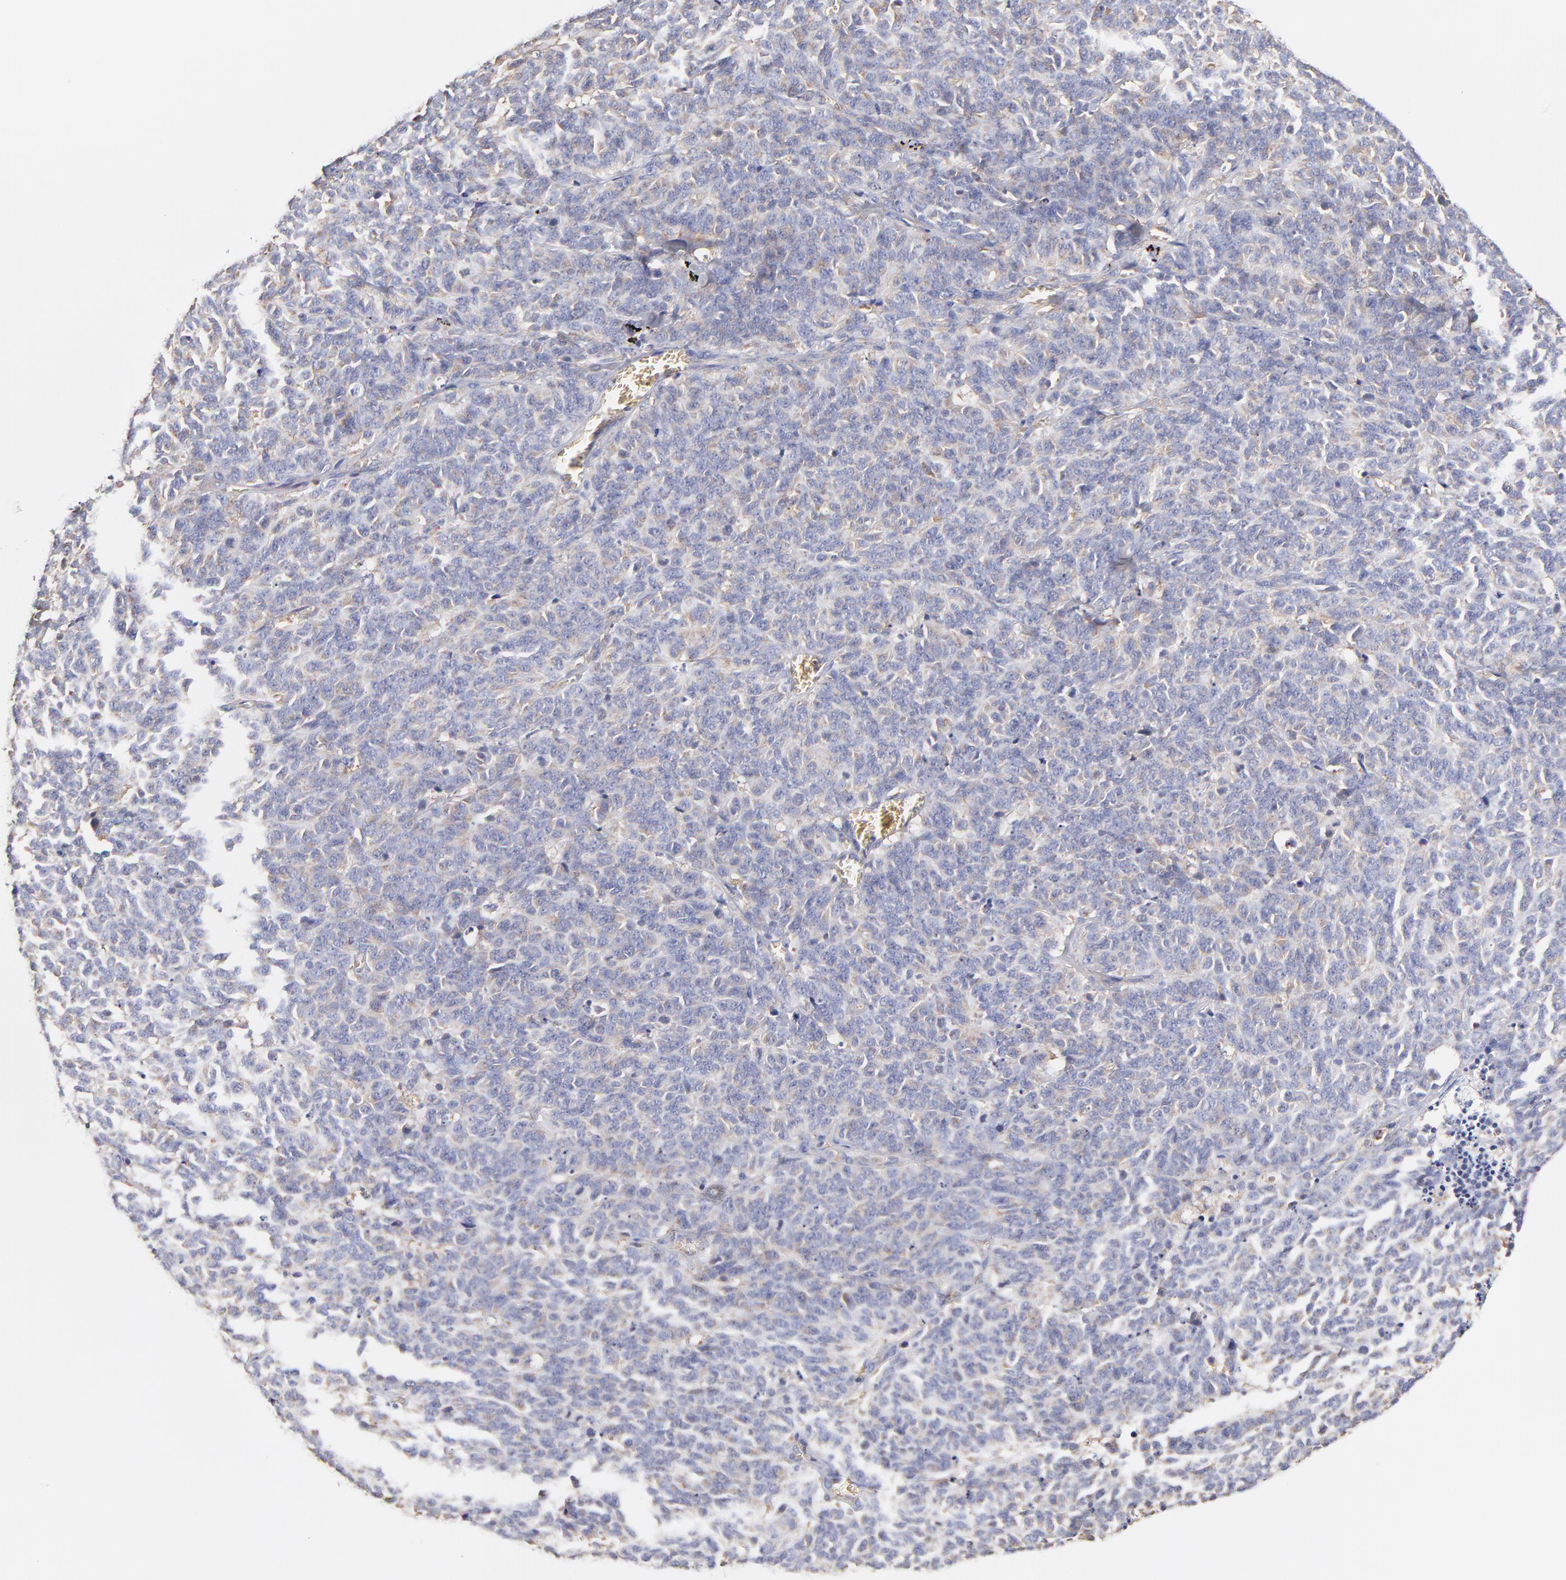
{"staining": {"intensity": "weak", "quantity": ">75%", "location": "cytoplasmic/membranous"}, "tissue": "lung cancer", "cell_type": "Tumor cells", "image_type": "cancer", "snomed": [{"axis": "morphology", "description": "Neoplasm, malignant, NOS"}, {"axis": "topography", "description": "Lung"}], "caption": "This is a micrograph of immunohistochemistry (IHC) staining of lung cancer, which shows weak expression in the cytoplasmic/membranous of tumor cells.", "gene": "CD2AP", "patient": {"sex": "female", "age": 58}}